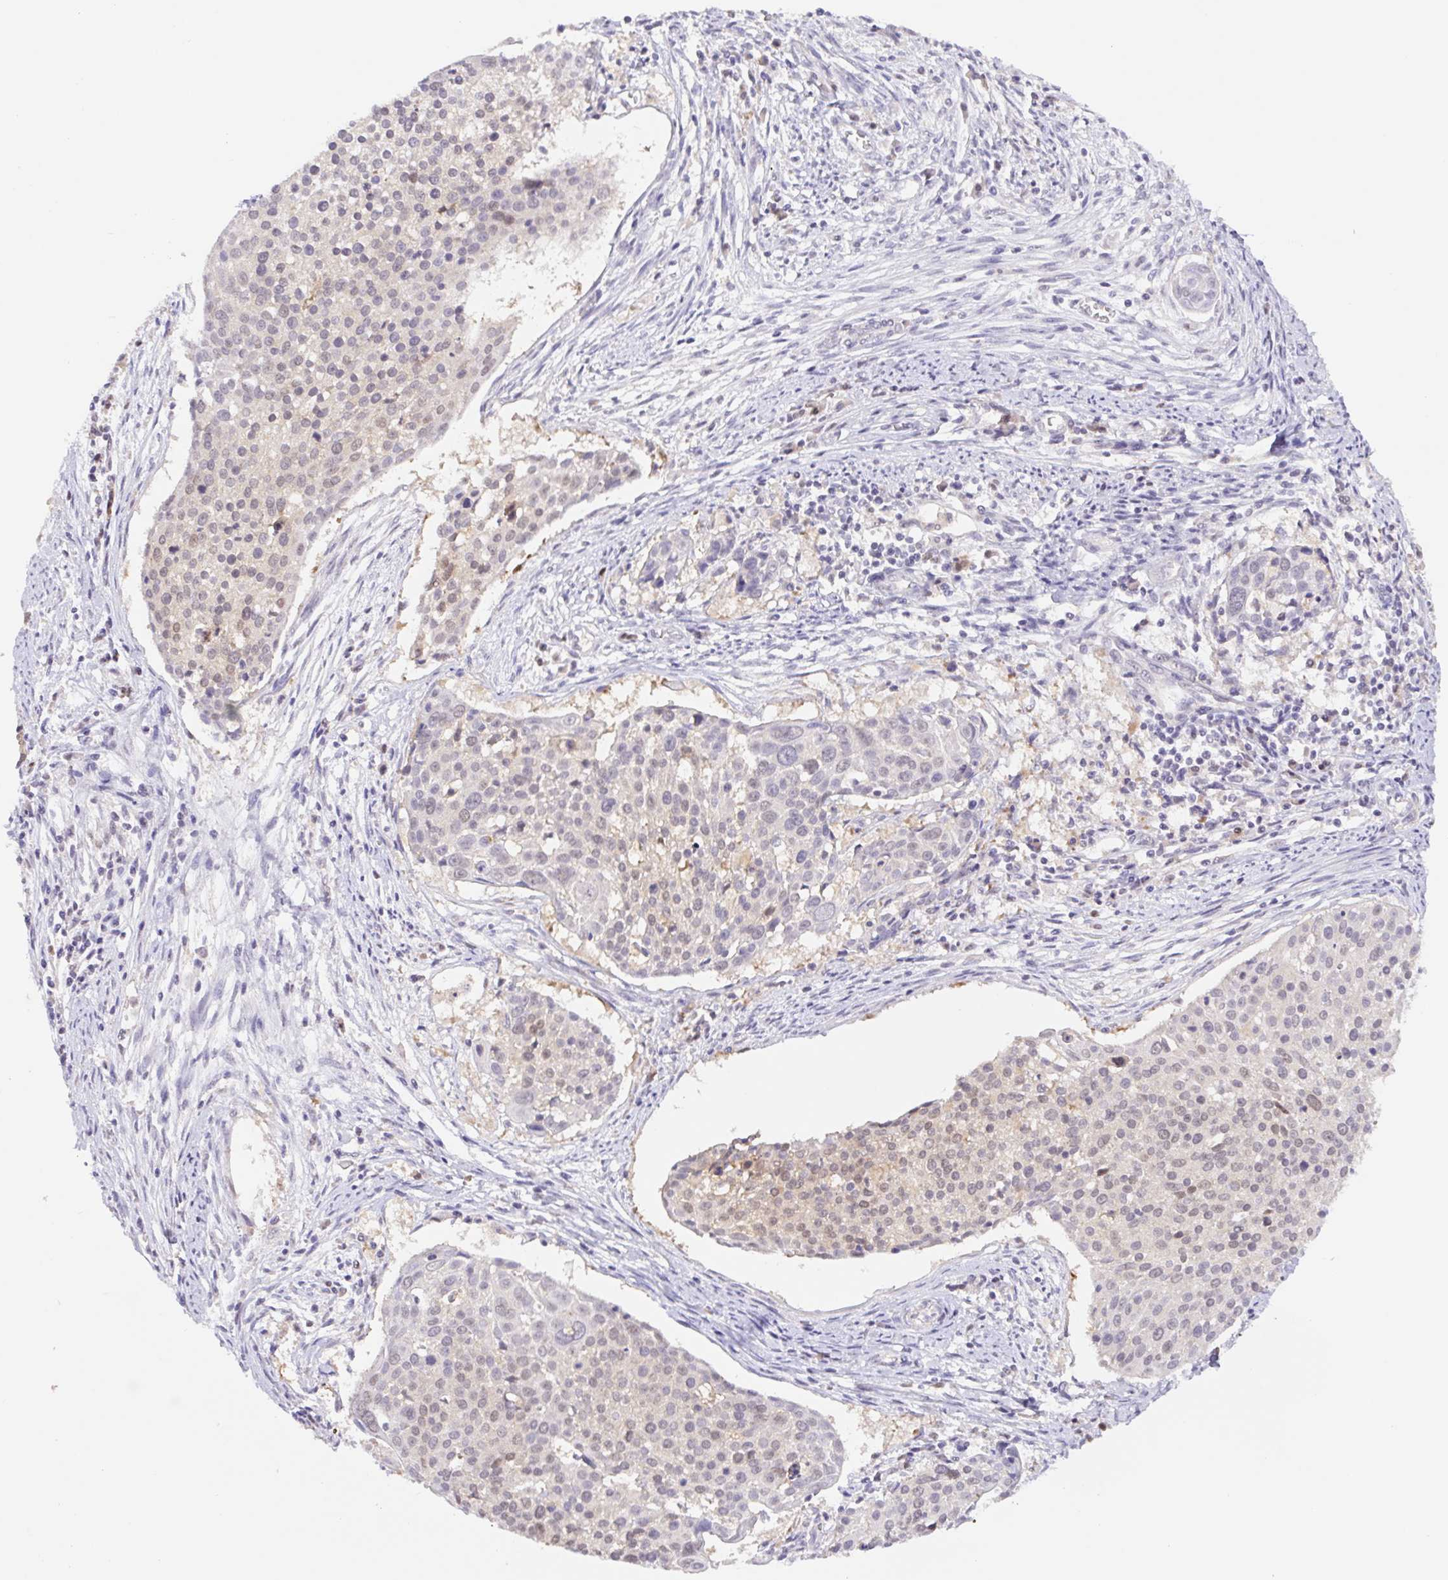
{"staining": {"intensity": "weak", "quantity": "25%-75%", "location": "nuclear"}, "tissue": "cervical cancer", "cell_type": "Tumor cells", "image_type": "cancer", "snomed": [{"axis": "morphology", "description": "Squamous cell carcinoma, NOS"}, {"axis": "topography", "description": "Cervix"}], "caption": "Immunohistochemistry staining of squamous cell carcinoma (cervical), which displays low levels of weak nuclear positivity in approximately 25%-75% of tumor cells indicating weak nuclear protein expression. The staining was performed using DAB (3,3'-diaminobenzidine) (brown) for protein detection and nuclei were counterstained in hematoxylin (blue).", "gene": "L3MBTL4", "patient": {"sex": "female", "age": 39}}